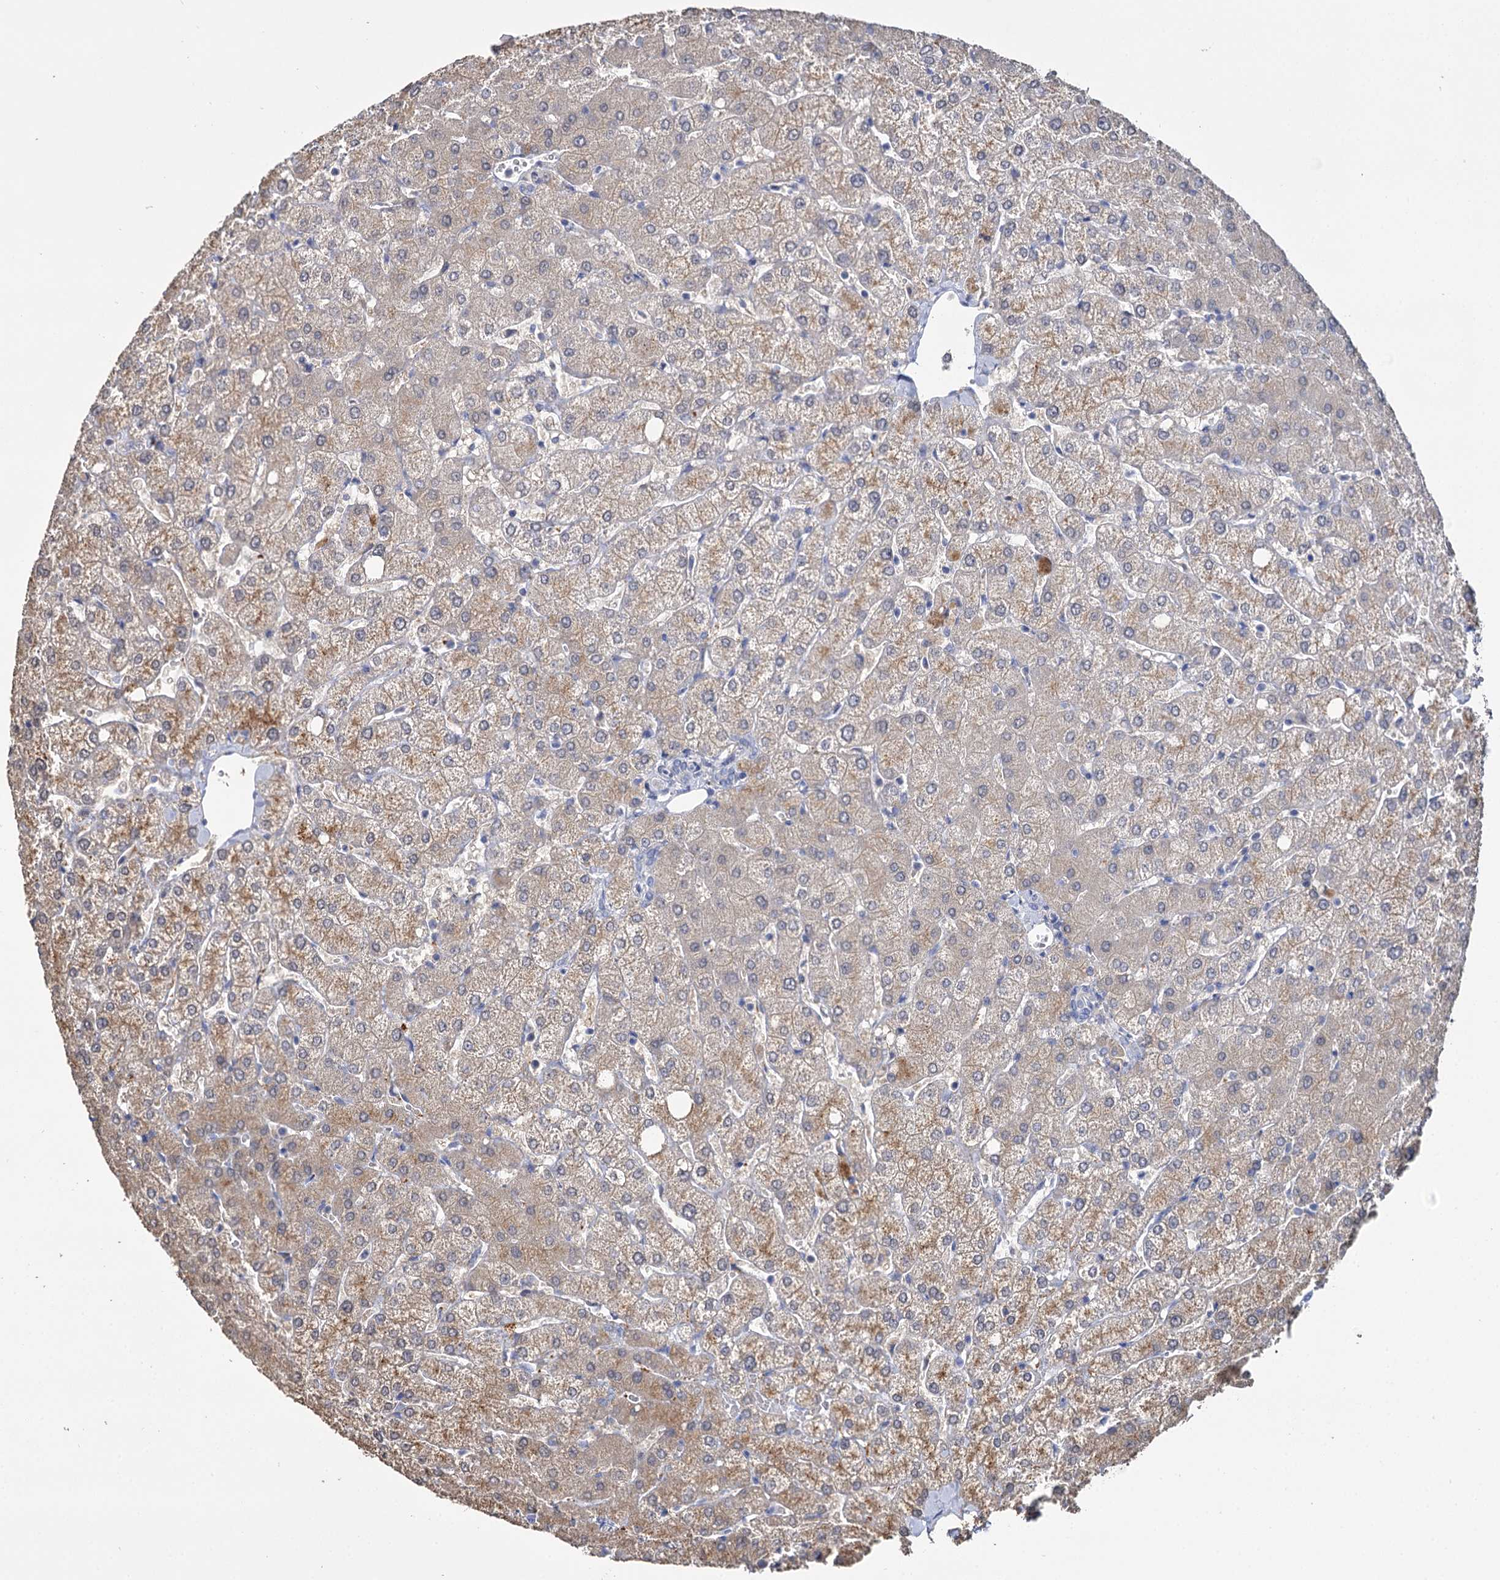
{"staining": {"intensity": "negative", "quantity": "none", "location": "none"}, "tissue": "liver", "cell_type": "Cholangiocytes", "image_type": "normal", "snomed": [{"axis": "morphology", "description": "Normal tissue, NOS"}, {"axis": "topography", "description": "Liver"}], "caption": "Benign liver was stained to show a protein in brown. There is no significant expression in cholangiocytes. The staining is performed using DAB (3,3'-diaminobenzidine) brown chromogen with nuclei counter-stained in using hematoxylin.", "gene": "DNAH6", "patient": {"sex": "female", "age": 54}}